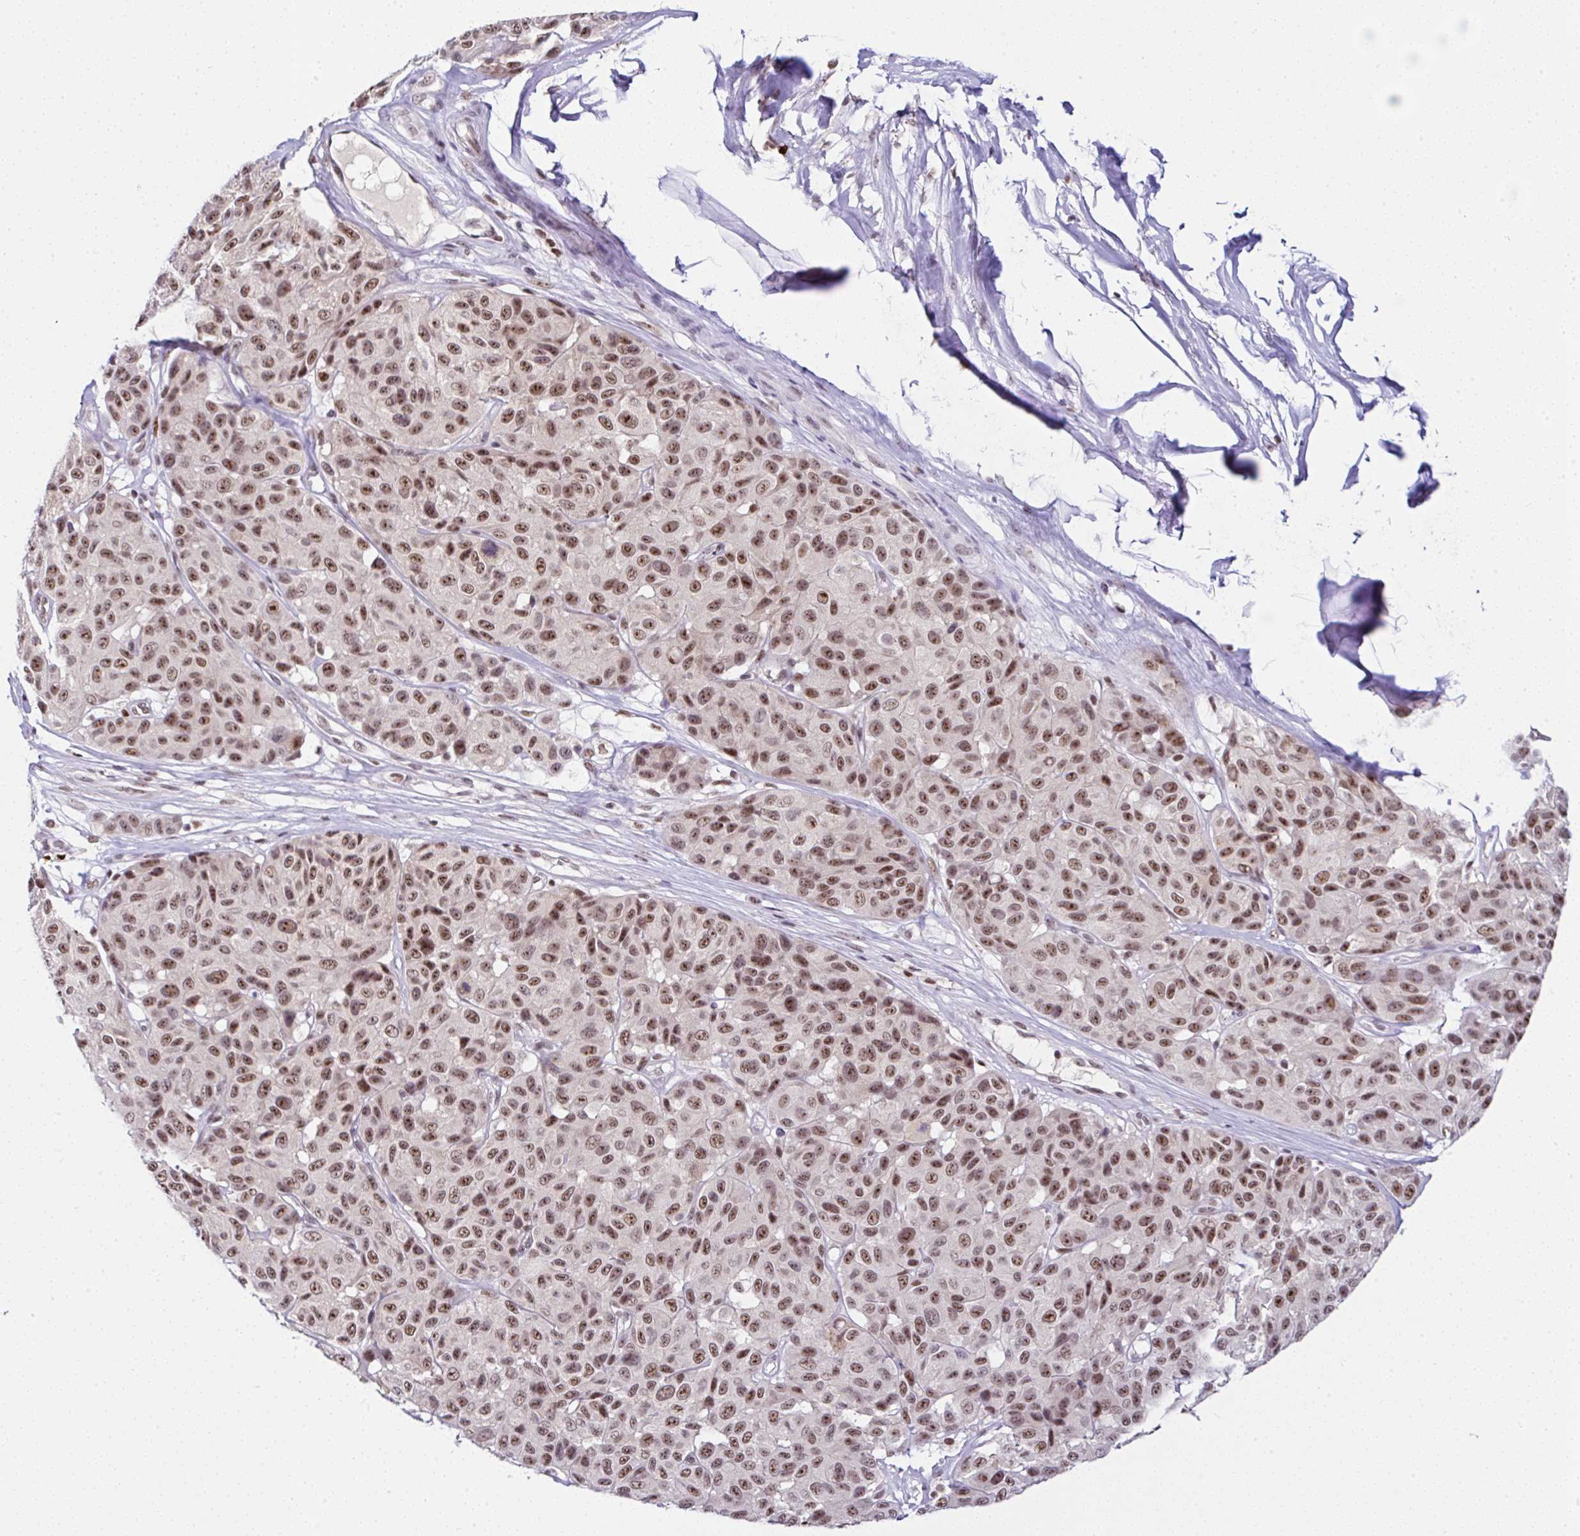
{"staining": {"intensity": "moderate", "quantity": ">75%", "location": "nuclear"}, "tissue": "melanoma", "cell_type": "Tumor cells", "image_type": "cancer", "snomed": [{"axis": "morphology", "description": "Malignant melanoma, NOS"}, {"axis": "topography", "description": "Skin"}], "caption": "Immunohistochemistry (IHC) micrograph of neoplastic tissue: melanoma stained using immunohistochemistry (IHC) reveals medium levels of moderate protein expression localized specifically in the nuclear of tumor cells, appearing as a nuclear brown color.", "gene": "PTPN2", "patient": {"sex": "female", "age": 66}}